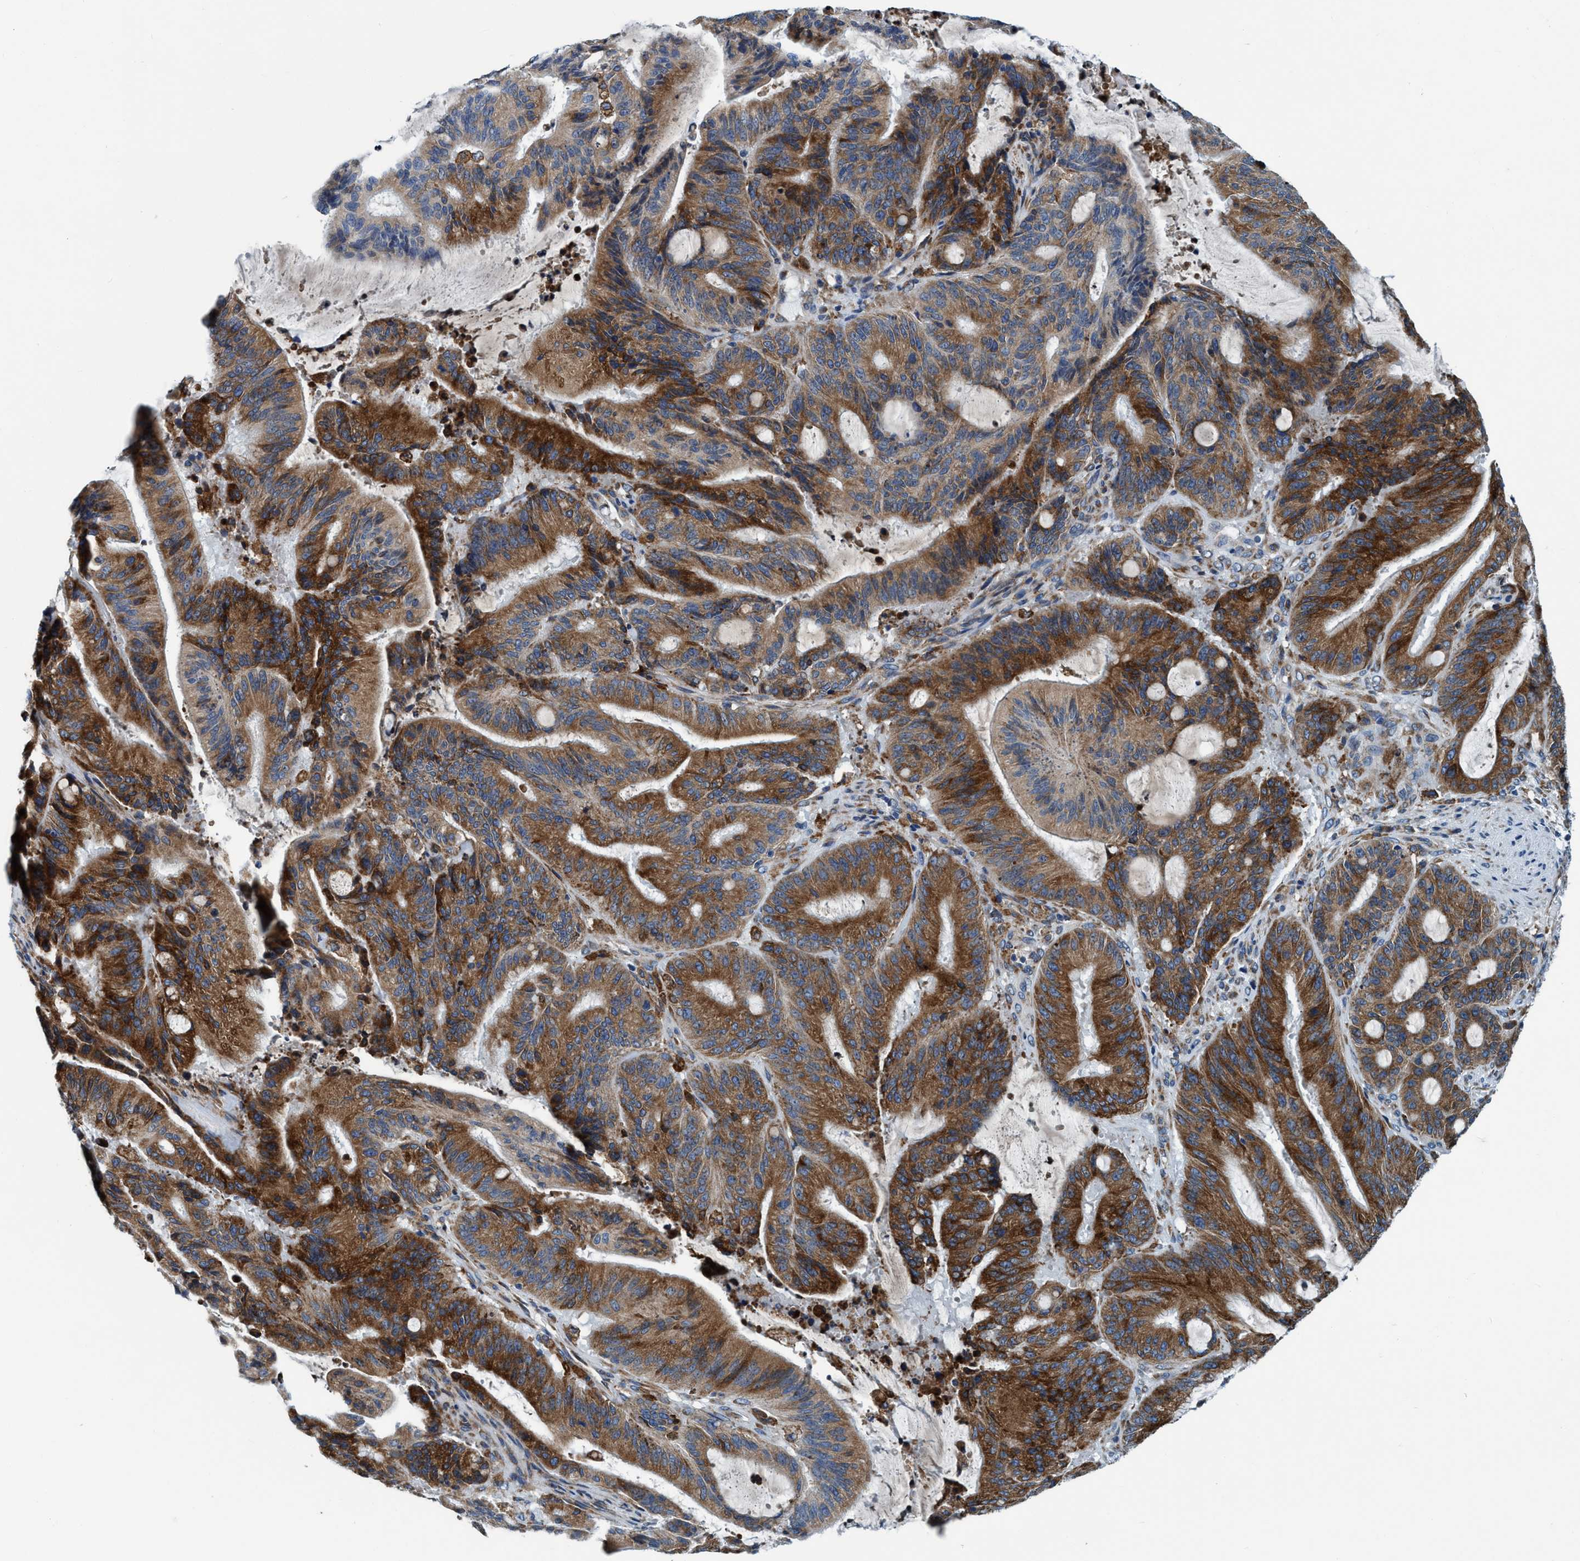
{"staining": {"intensity": "strong", "quantity": ">75%", "location": "cytoplasmic/membranous"}, "tissue": "liver cancer", "cell_type": "Tumor cells", "image_type": "cancer", "snomed": [{"axis": "morphology", "description": "Normal tissue, NOS"}, {"axis": "morphology", "description": "Cholangiocarcinoma"}, {"axis": "topography", "description": "Liver"}, {"axis": "topography", "description": "Peripheral nerve tissue"}], "caption": "Strong cytoplasmic/membranous protein positivity is present in about >75% of tumor cells in liver cholangiocarcinoma.", "gene": "ARMC9", "patient": {"sex": "female", "age": 73}}